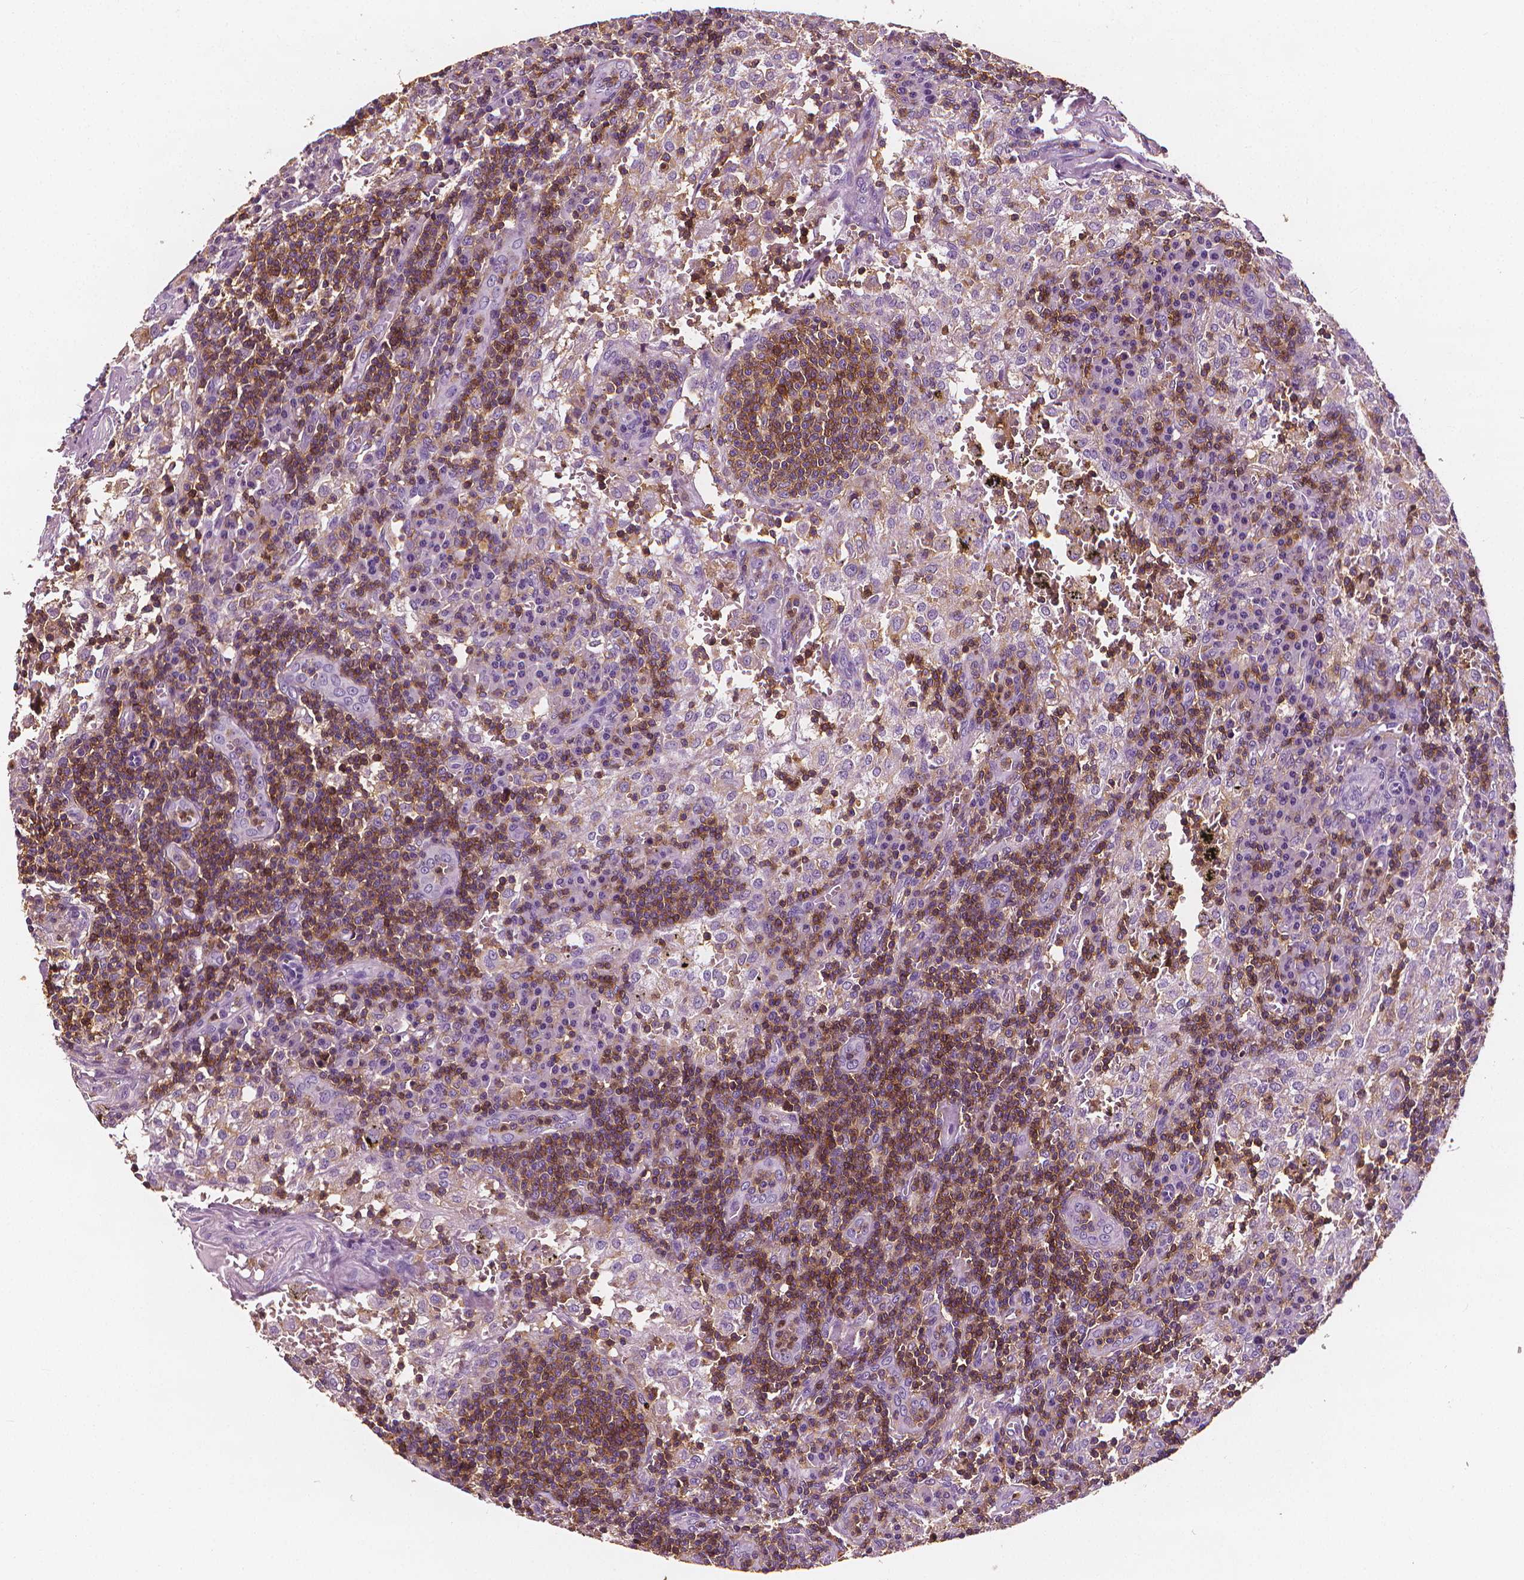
{"staining": {"intensity": "strong", "quantity": "<25%", "location": "cytoplasmic/membranous"}, "tissue": "lymph node", "cell_type": "Germinal center cells", "image_type": "normal", "snomed": [{"axis": "morphology", "description": "Normal tissue, NOS"}, {"axis": "topography", "description": "Lymph node"}], "caption": "Immunohistochemistry (IHC) photomicrograph of unremarkable lymph node: lymph node stained using IHC displays medium levels of strong protein expression localized specifically in the cytoplasmic/membranous of germinal center cells, appearing as a cytoplasmic/membranous brown color.", "gene": "PTPRC", "patient": {"sex": "male", "age": 62}}